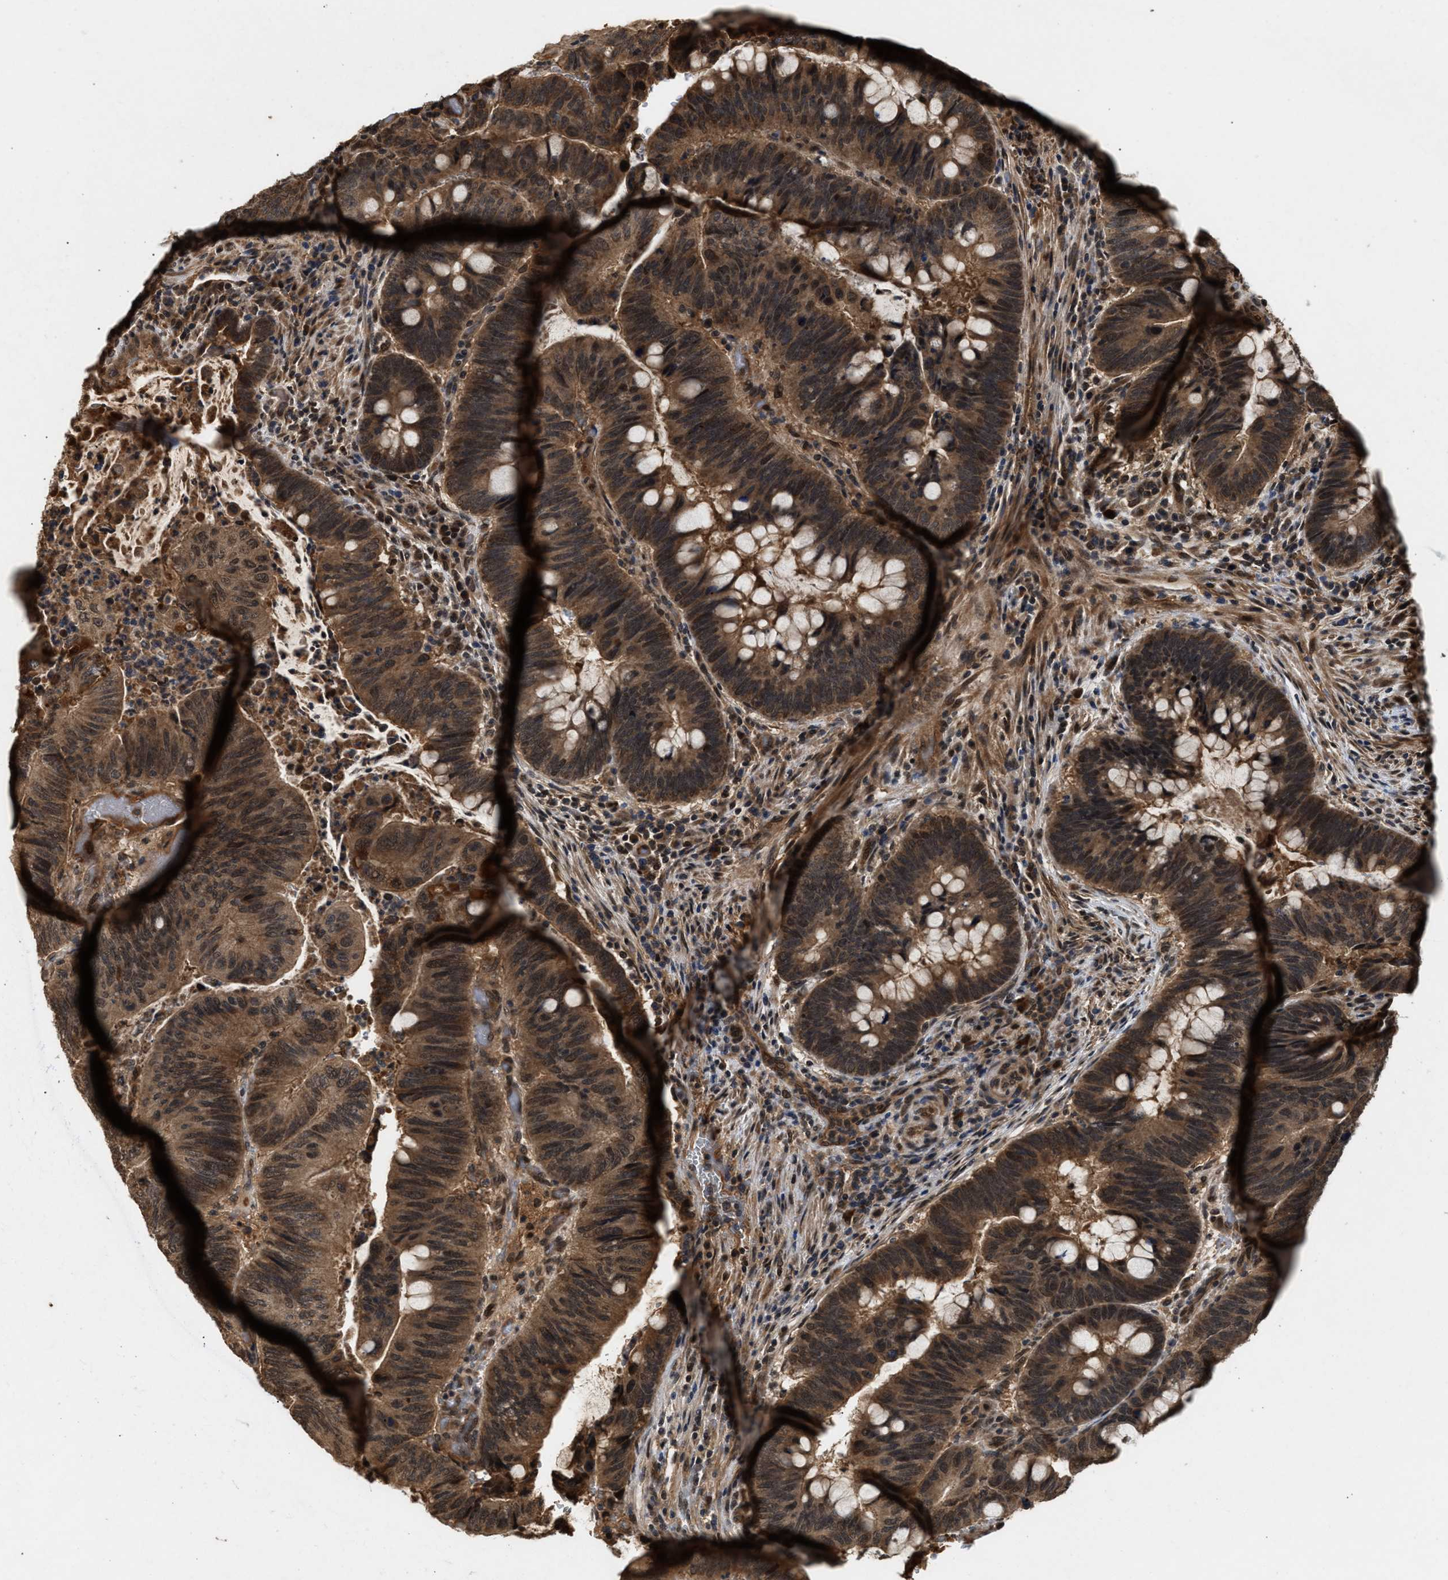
{"staining": {"intensity": "moderate", "quantity": ">75%", "location": "cytoplasmic/membranous,nuclear"}, "tissue": "colorectal cancer", "cell_type": "Tumor cells", "image_type": "cancer", "snomed": [{"axis": "morphology", "description": "Normal tissue, NOS"}, {"axis": "morphology", "description": "Adenocarcinoma, NOS"}, {"axis": "topography", "description": "Rectum"}, {"axis": "topography", "description": "Peripheral nerve tissue"}], "caption": "Colorectal cancer stained with a brown dye reveals moderate cytoplasmic/membranous and nuclear positive staining in approximately >75% of tumor cells.", "gene": "RUSC2", "patient": {"sex": "male", "age": 92}}